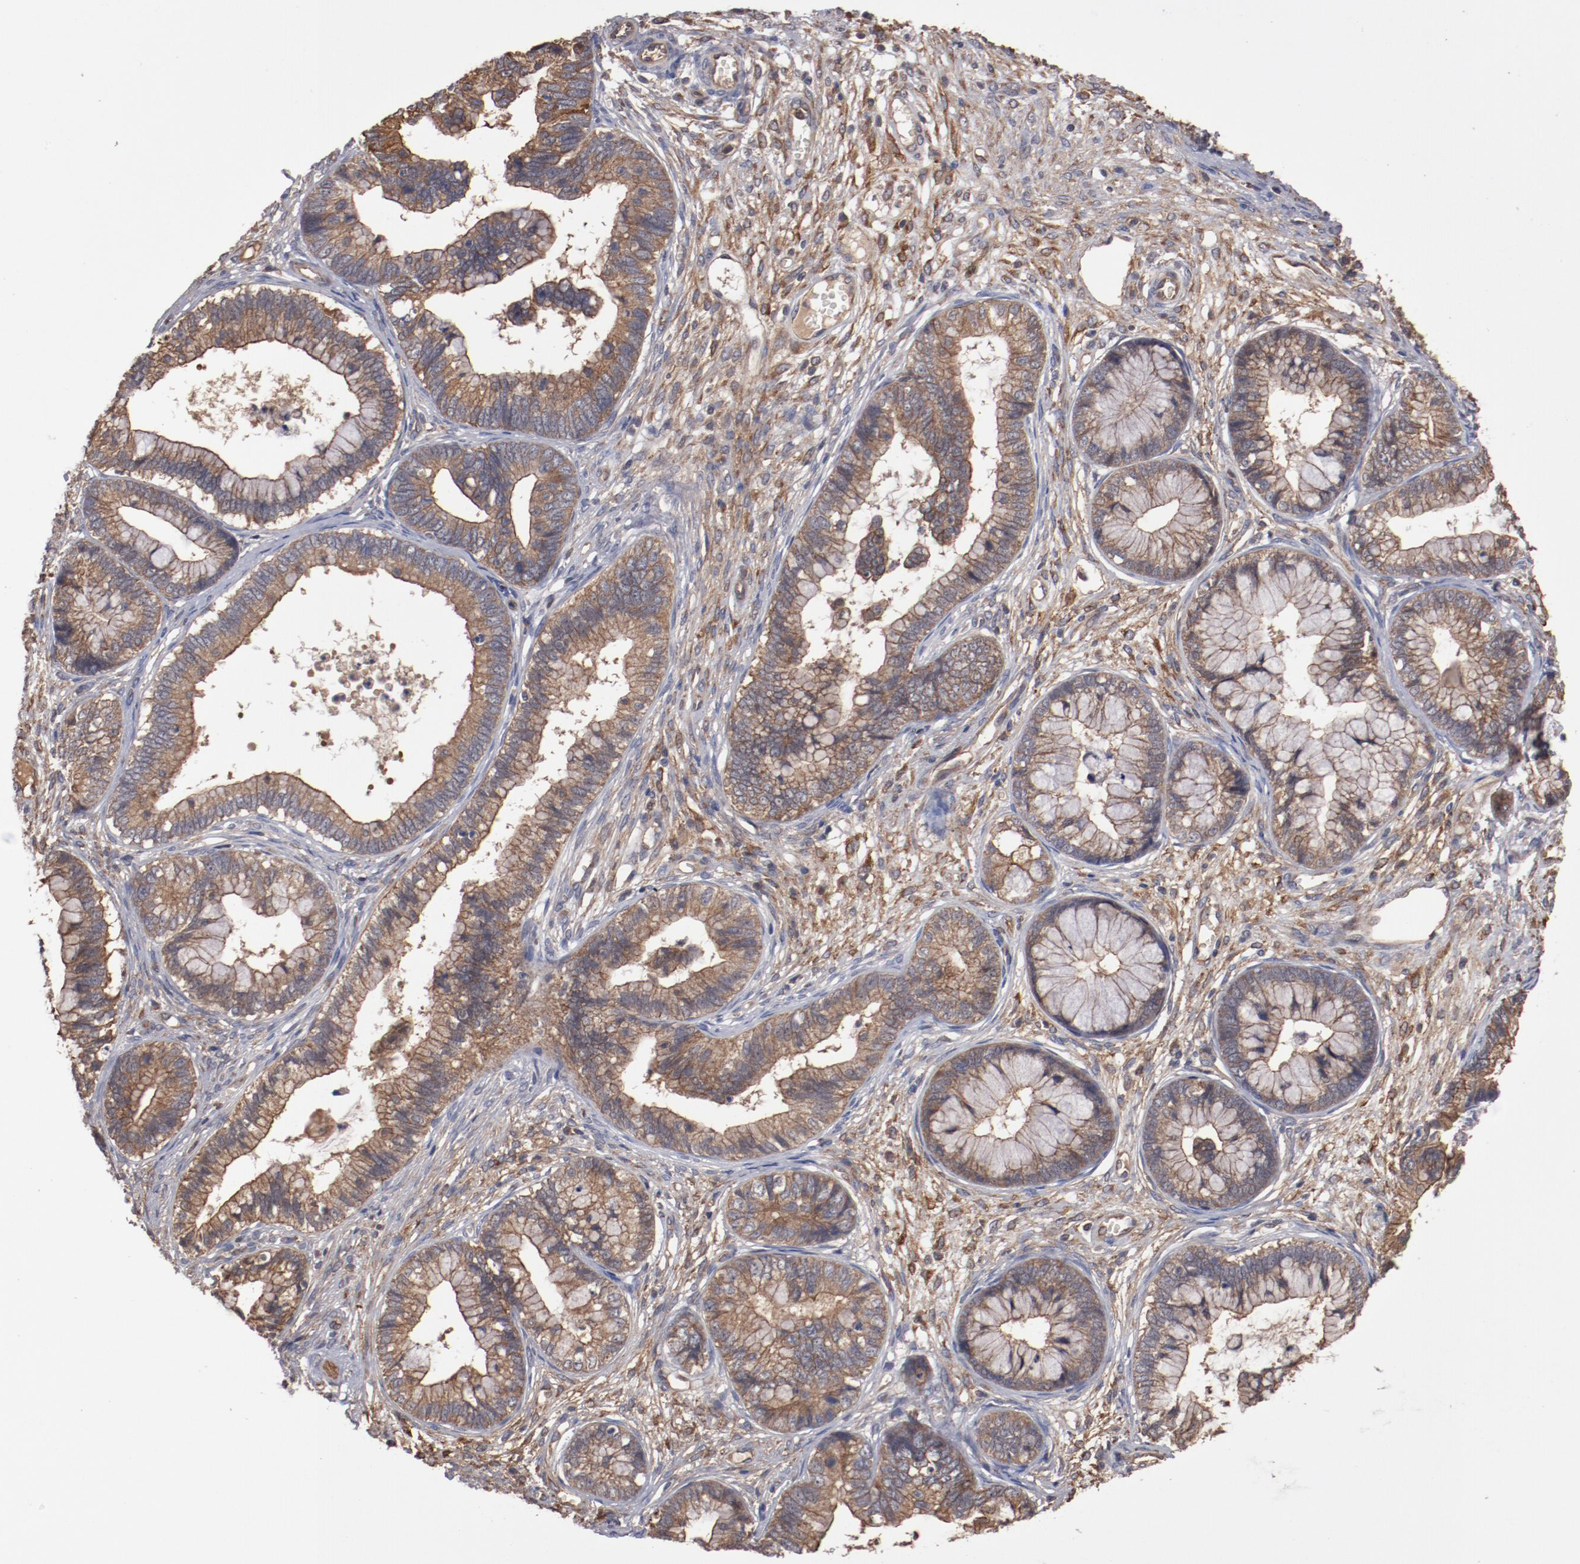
{"staining": {"intensity": "moderate", "quantity": ">75%", "location": "cytoplasmic/membranous"}, "tissue": "cervical cancer", "cell_type": "Tumor cells", "image_type": "cancer", "snomed": [{"axis": "morphology", "description": "Adenocarcinoma, NOS"}, {"axis": "topography", "description": "Cervix"}], "caption": "IHC histopathology image of cervical adenocarcinoma stained for a protein (brown), which displays medium levels of moderate cytoplasmic/membranous expression in about >75% of tumor cells.", "gene": "DNAAF2", "patient": {"sex": "female", "age": 44}}